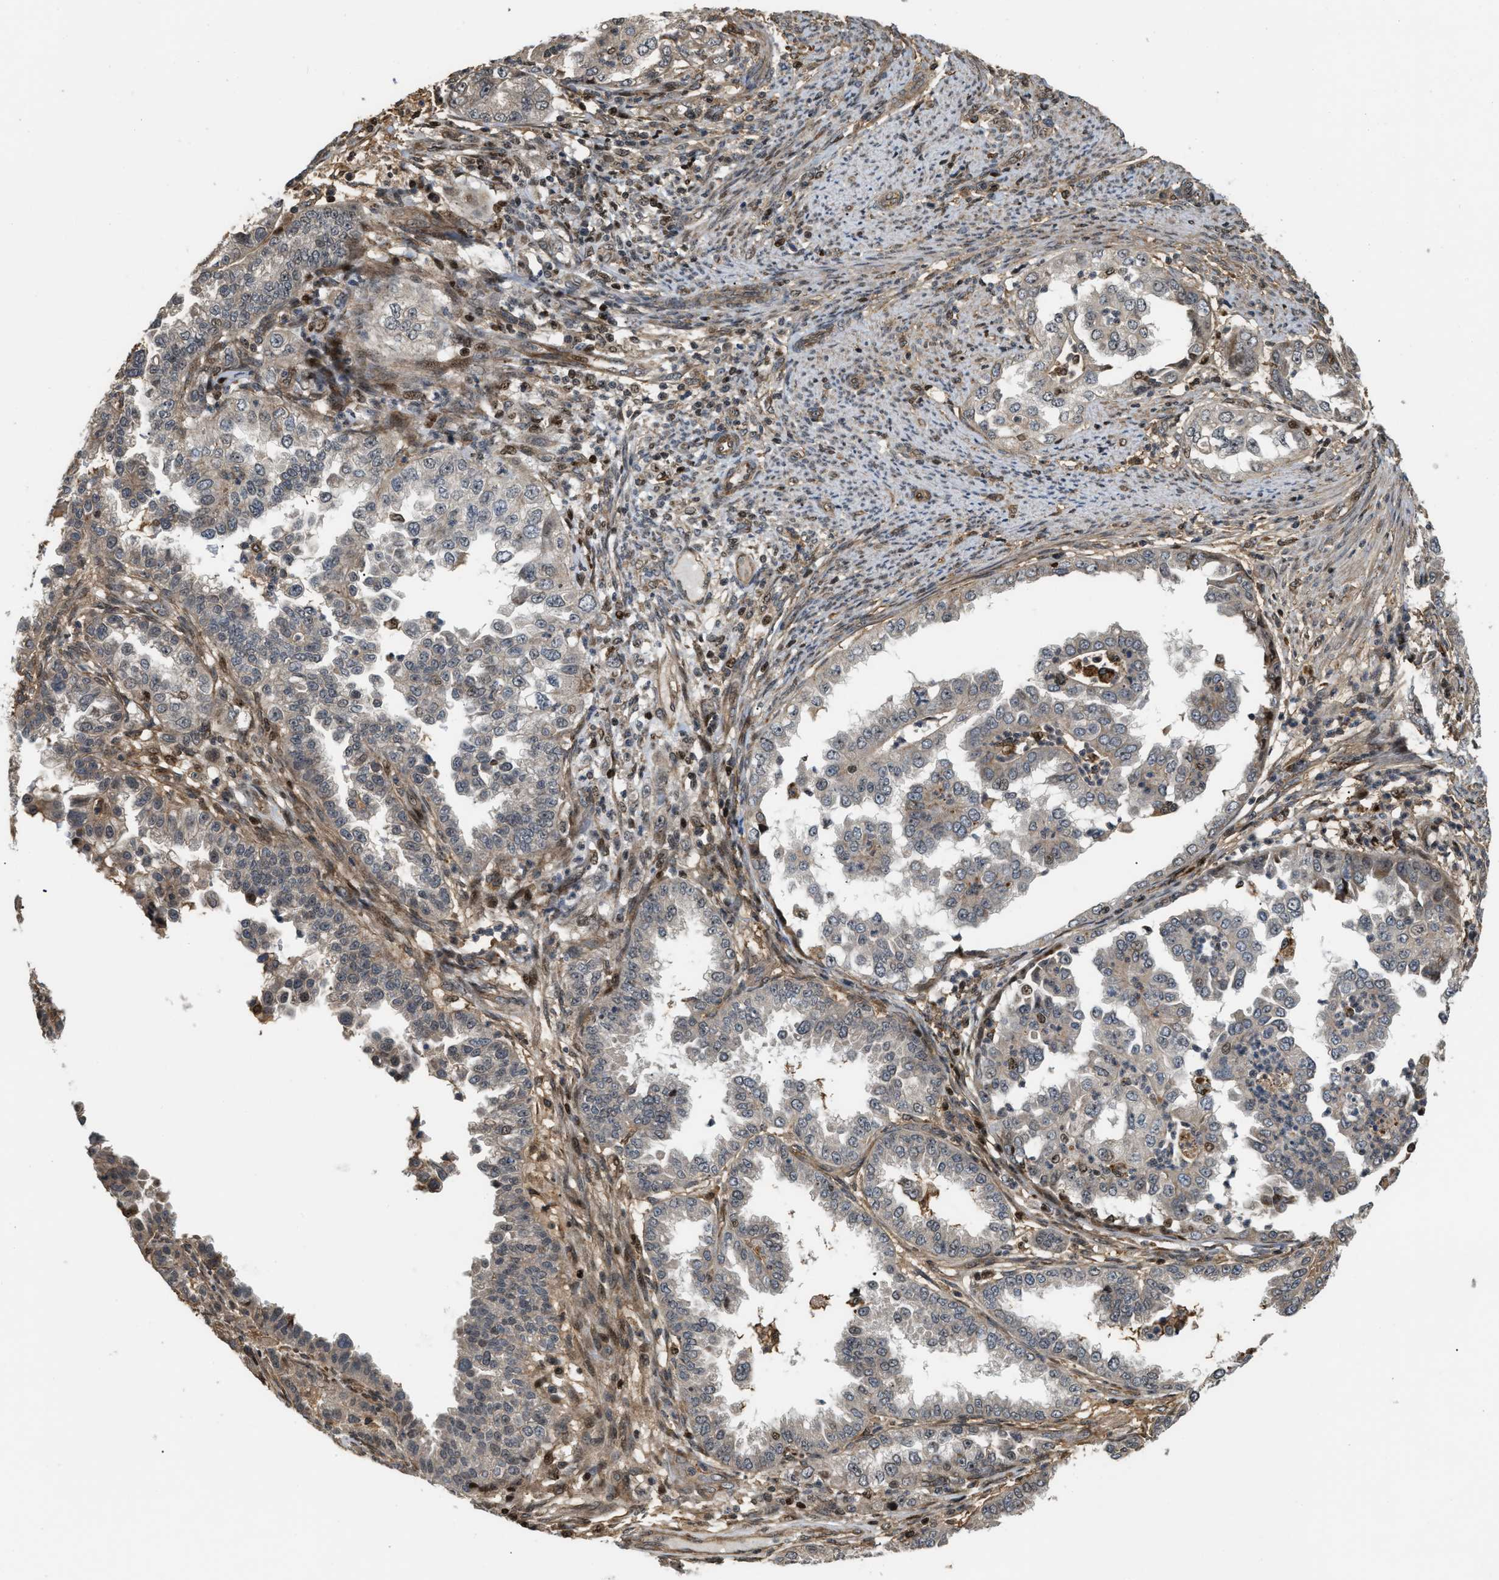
{"staining": {"intensity": "negative", "quantity": "none", "location": "none"}, "tissue": "endometrial cancer", "cell_type": "Tumor cells", "image_type": "cancer", "snomed": [{"axis": "morphology", "description": "Adenocarcinoma, NOS"}, {"axis": "topography", "description": "Endometrium"}], "caption": "IHC of endometrial adenocarcinoma displays no positivity in tumor cells. (DAB IHC visualized using brightfield microscopy, high magnification).", "gene": "LTA4H", "patient": {"sex": "female", "age": 85}}